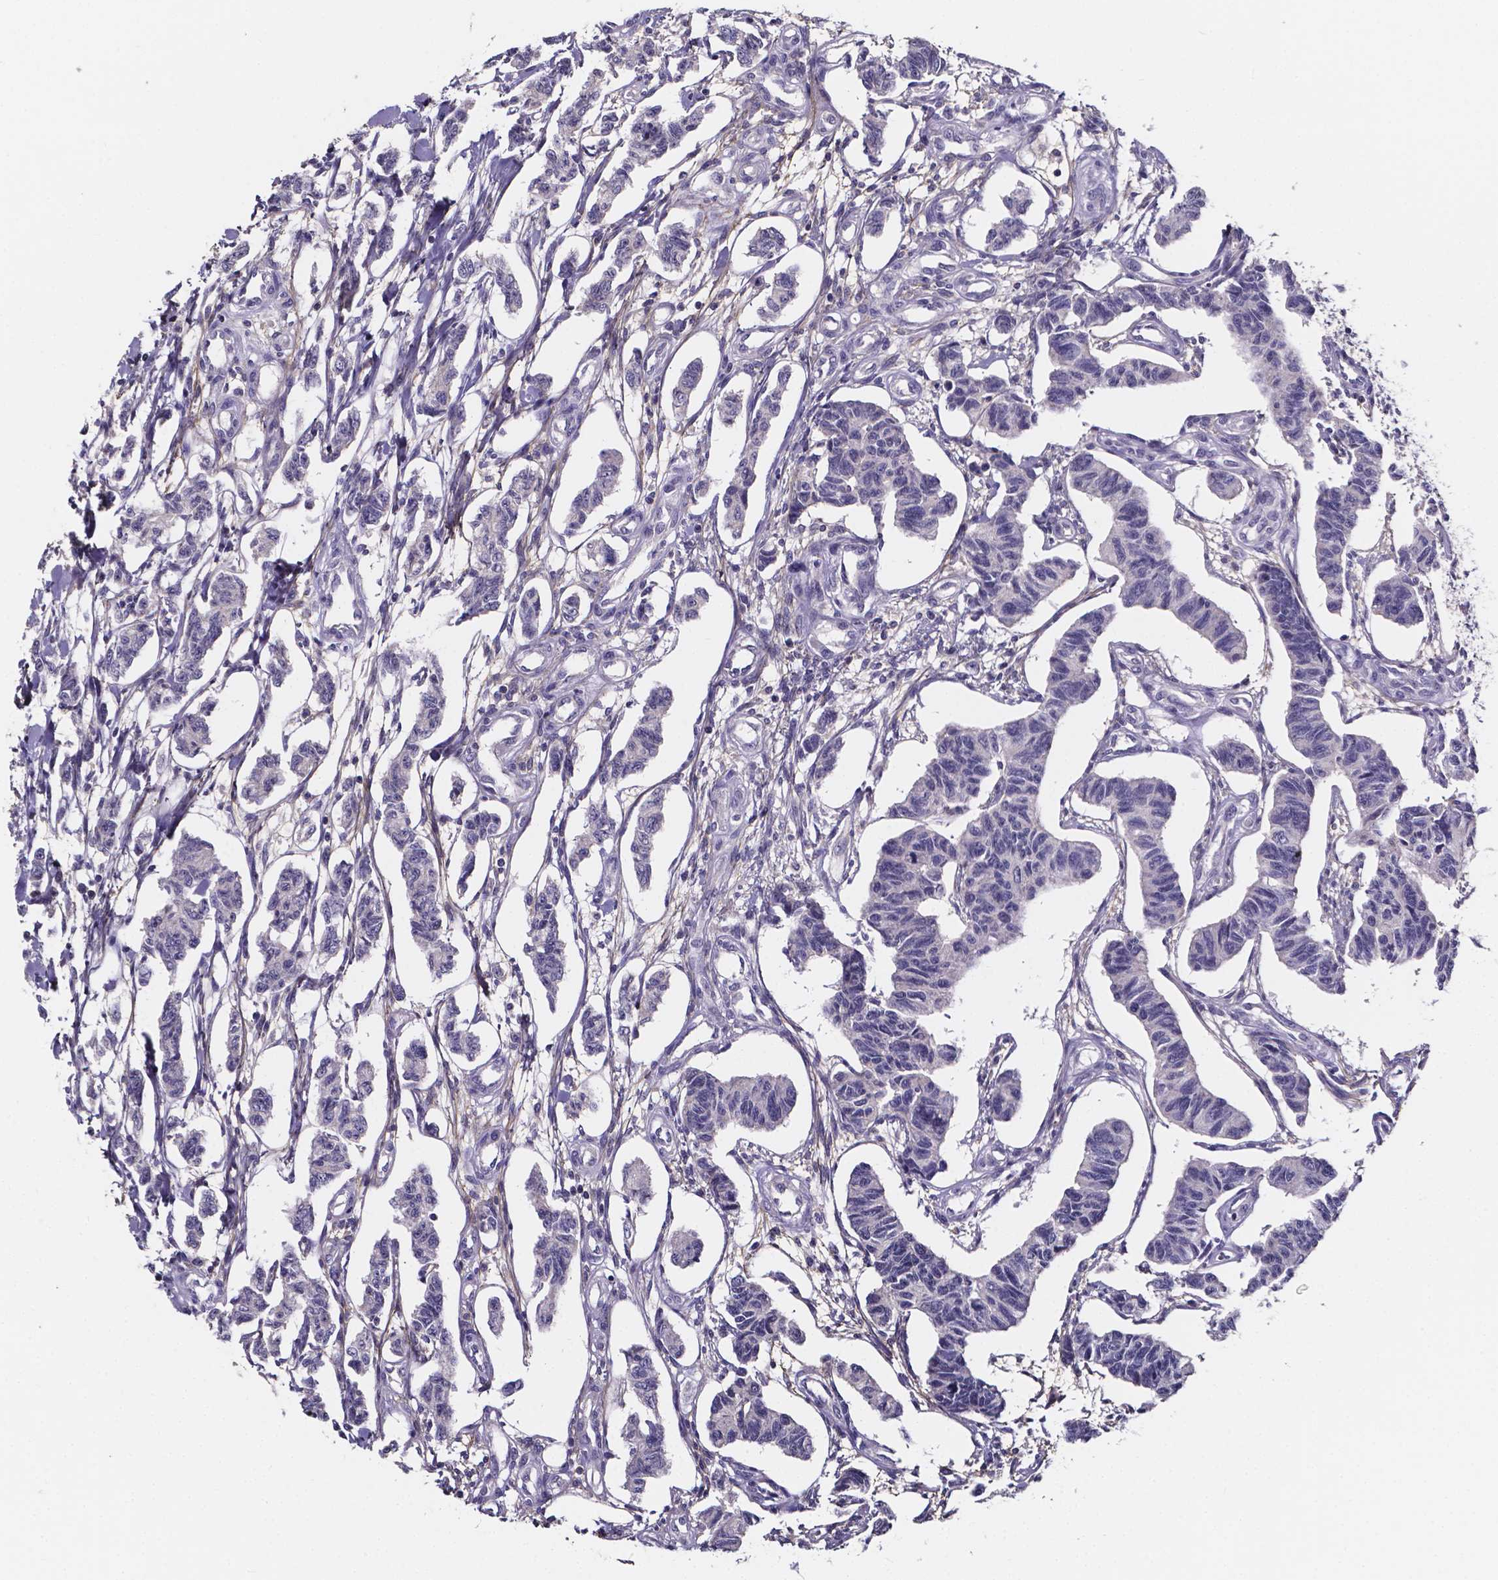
{"staining": {"intensity": "negative", "quantity": "none", "location": "none"}, "tissue": "carcinoid", "cell_type": "Tumor cells", "image_type": "cancer", "snomed": [{"axis": "morphology", "description": "Carcinoid, malignant, NOS"}, {"axis": "topography", "description": "Kidney"}], "caption": "IHC image of neoplastic tissue: malignant carcinoid stained with DAB demonstrates no significant protein positivity in tumor cells.", "gene": "SPOCD1", "patient": {"sex": "female", "age": 41}}